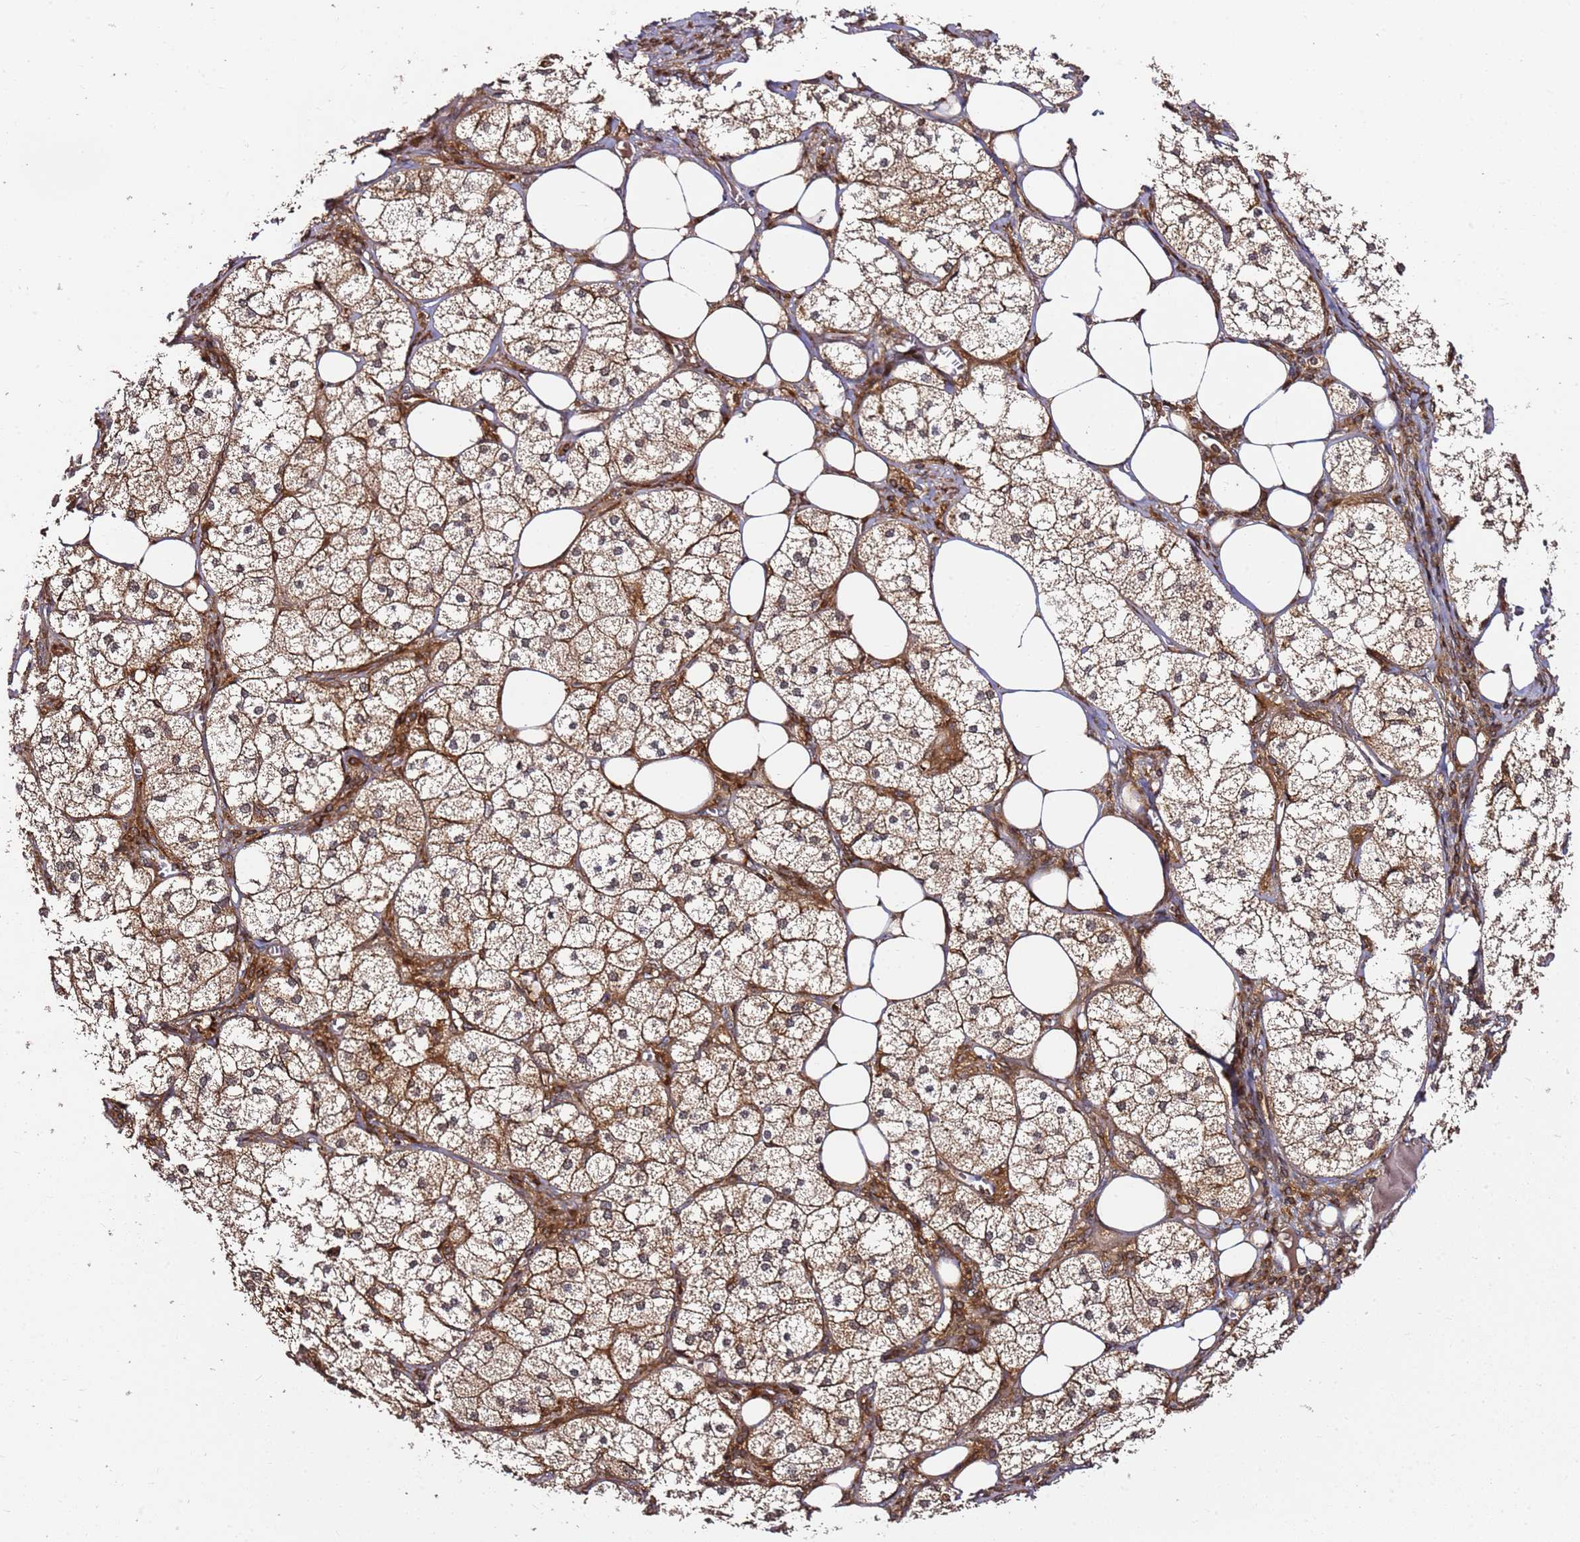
{"staining": {"intensity": "moderate", "quantity": "25%-75%", "location": "cytoplasmic/membranous"}, "tissue": "adrenal gland", "cell_type": "Glandular cells", "image_type": "normal", "snomed": [{"axis": "morphology", "description": "Normal tissue, NOS"}, {"axis": "topography", "description": "Adrenal gland"}], "caption": "Moderate cytoplasmic/membranous protein positivity is identified in approximately 25%-75% of glandular cells in adrenal gland.", "gene": "PRMT7", "patient": {"sex": "female", "age": 61}}